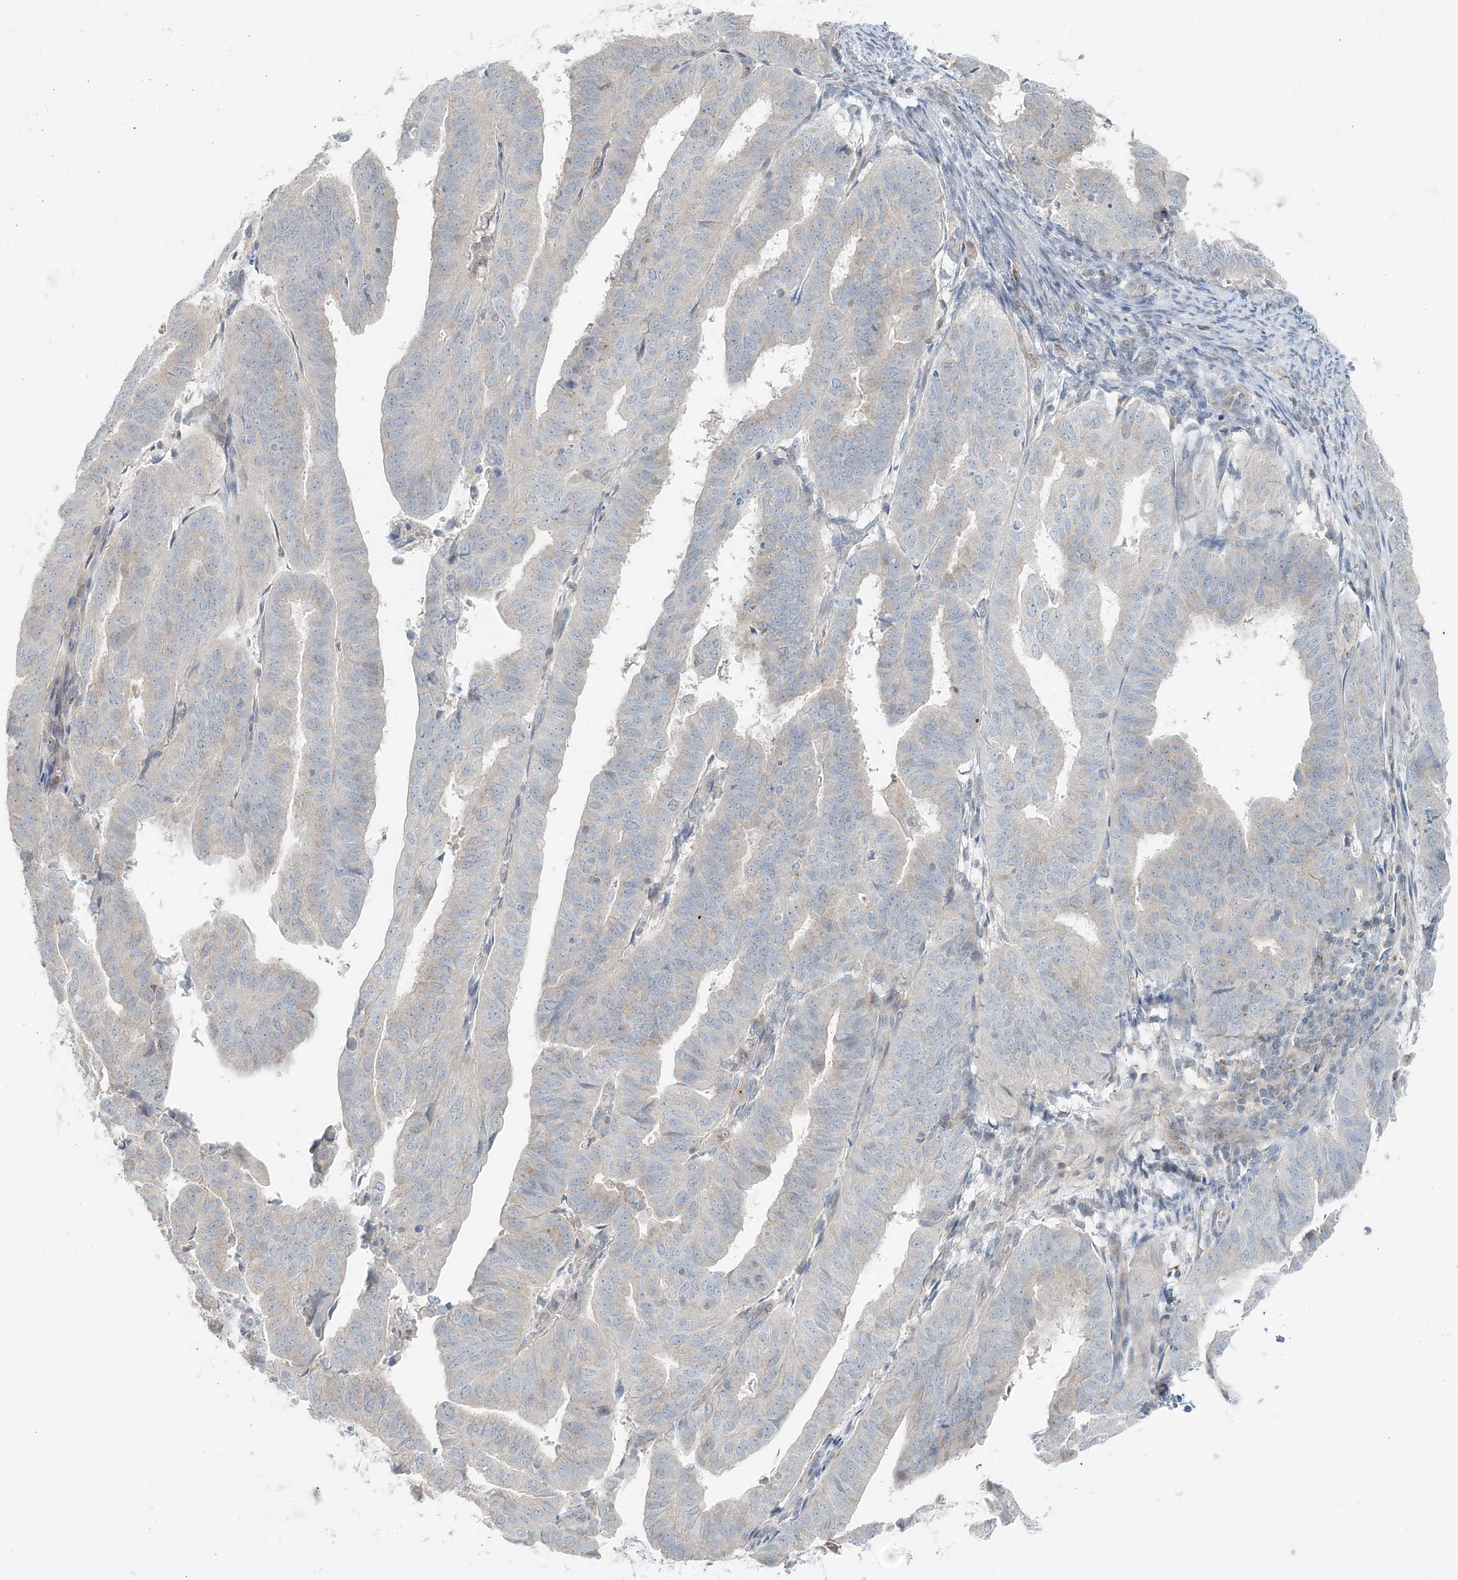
{"staining": {"intensity": "negative", "quantity": "none", "location": "none"}, "tissue": "endometrial cancer", "cell_type": "Tumor cells", "image_type": "cancer", "snomed": [{"axis": "morphology", "description": "Adenocarcinoma, NOS"}, {"axis": "topography", "description": "Uterus"}], "caption": "High power microscopy image of an IHC photomicrograph of endometrial adenocarcinoma, revealing no significant positivity in tumor cells.", "gene": "NAA11", "patient": {"sex": "female", "age": 77}}